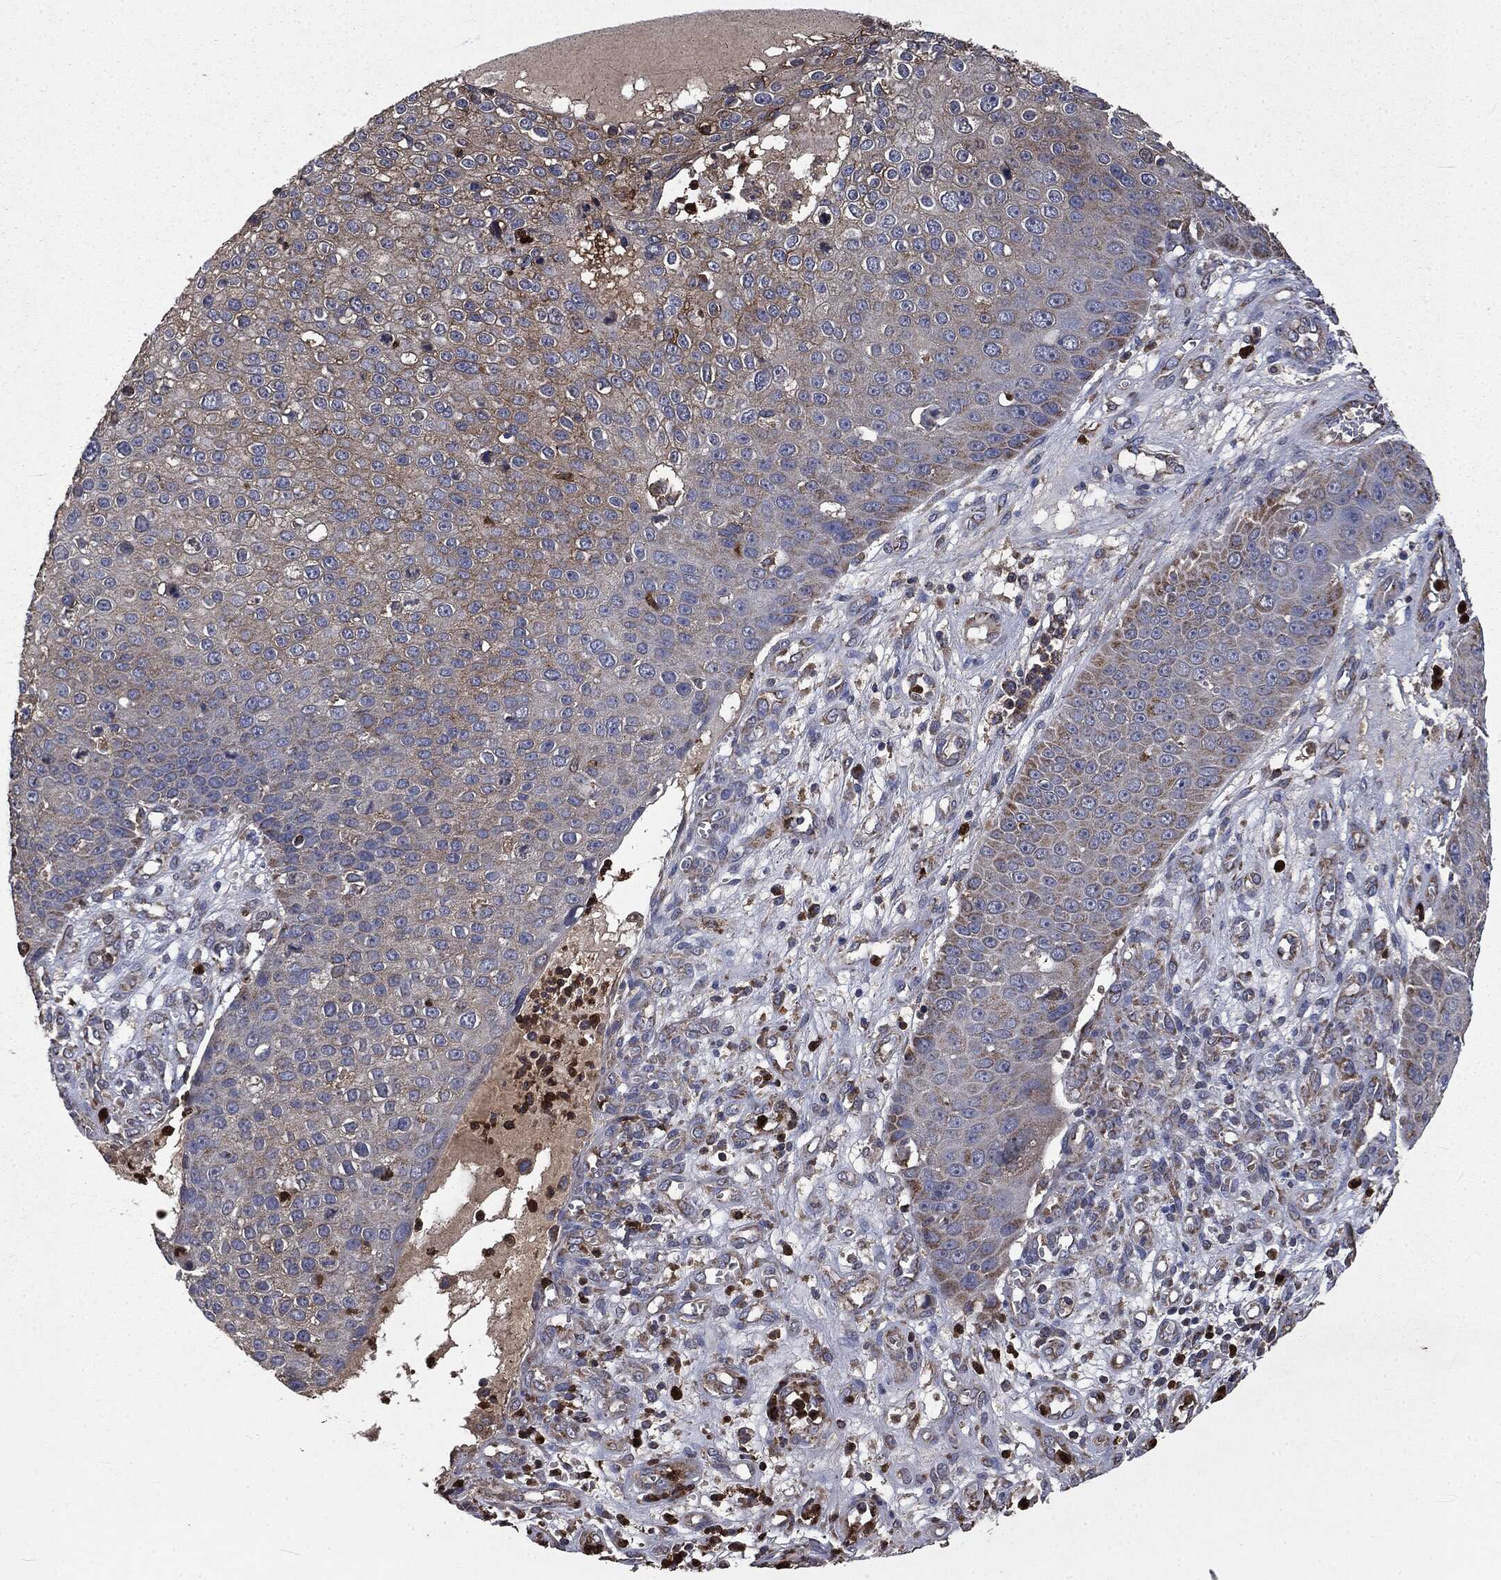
{"staining": {"intensity": "moderate", "quantity": "<25%", "location": "cytoplasmic/membranous"}, "tissue": "skin cancer", "cell_type": "Tumor cells", "image_type": "cancer", "snomed": [{"axis": "morphology", "description": "Squamous cell carcinoma, NOS"}, {"axis": "topography", "description": "Skin"}], "caption": "Immunohistochemical staining of human skin squamous cell carcinoma shows moderate cytoplasmic/membranous protein expression in about <25% of tumor cells.", "gene": "MAPK6", "patient": {"sex": "male", "age": 71}}